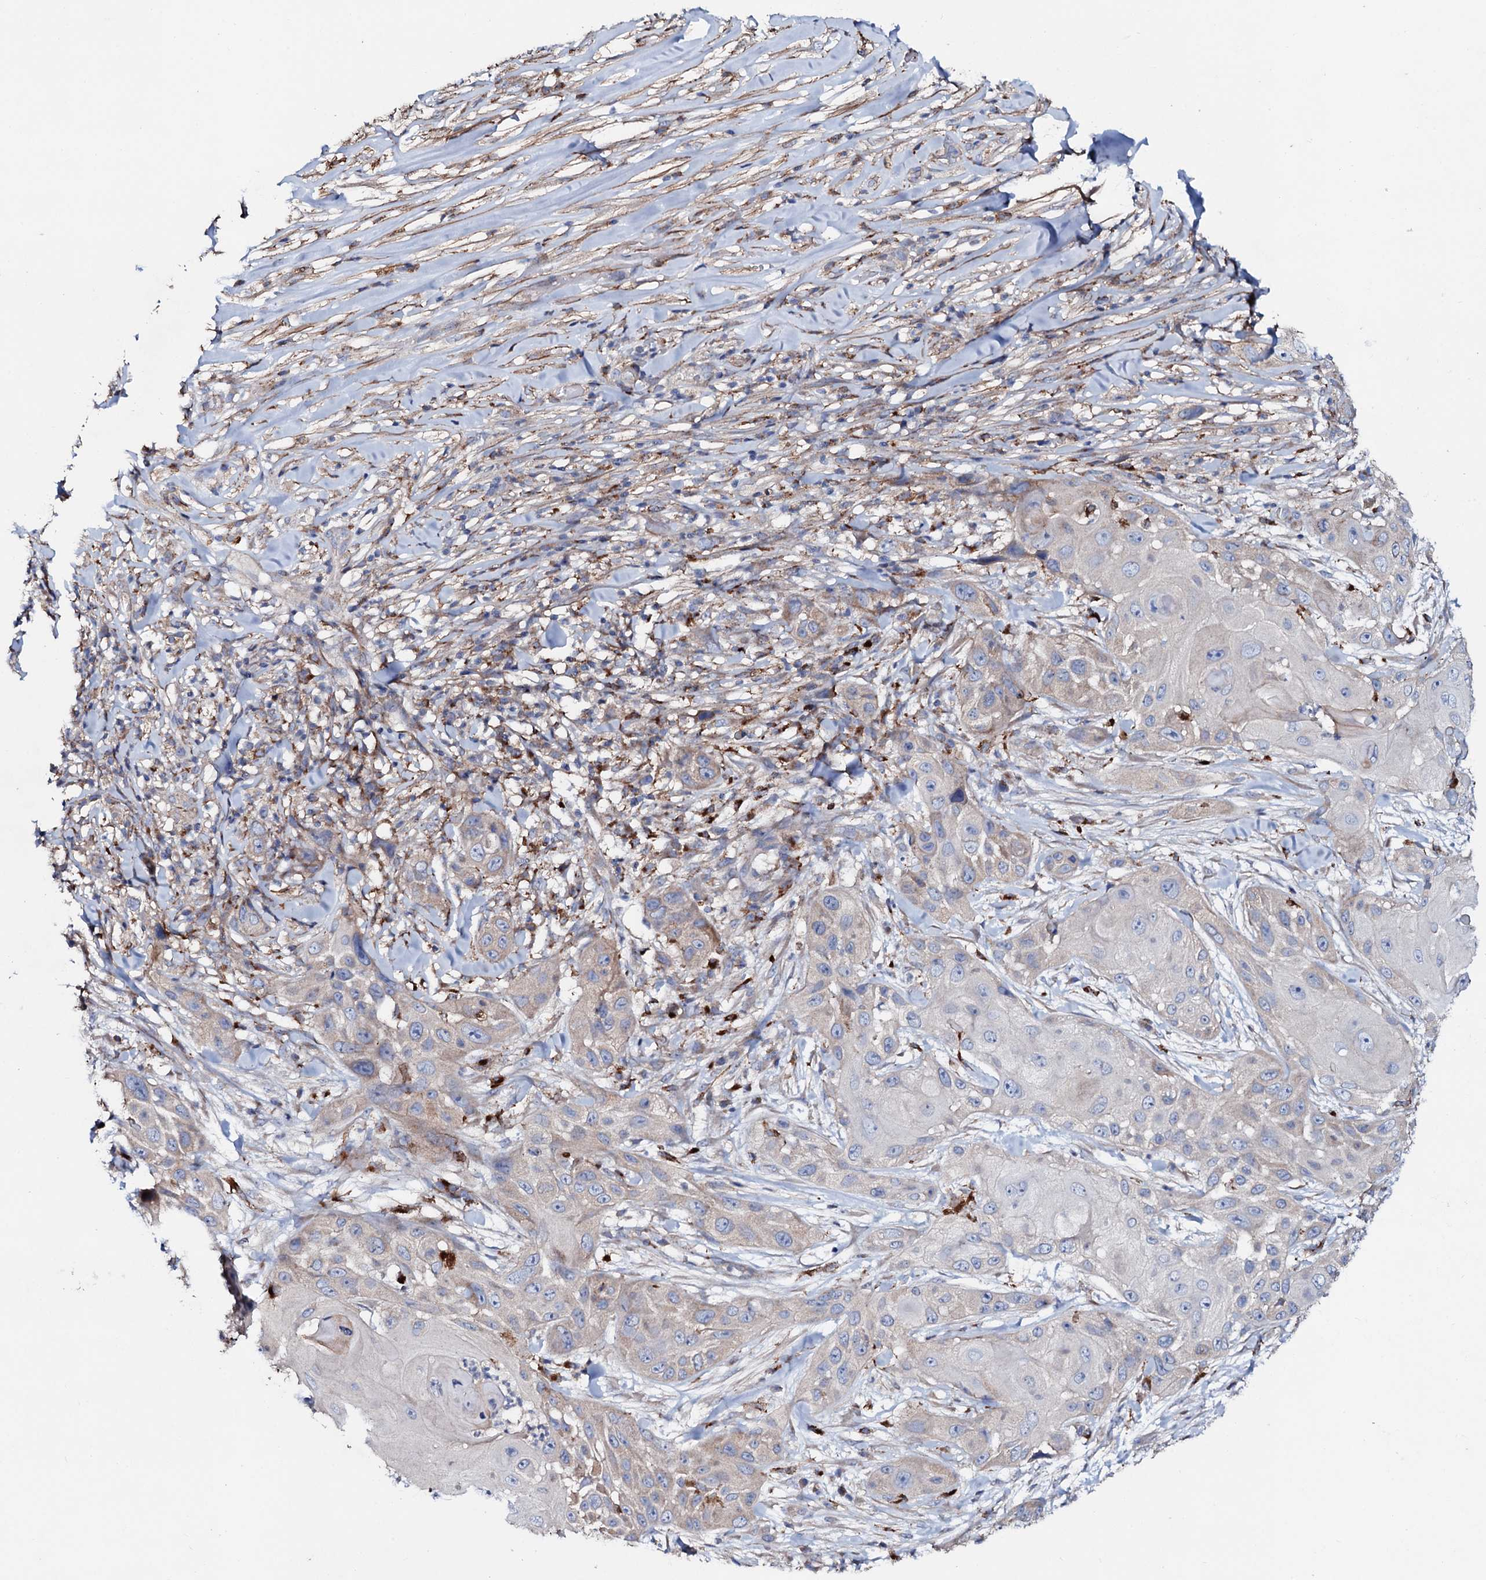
{"staining": {"intensity": "weak", "quantity": "<25%", "location": "cytoplasmic/membranous"}, "tissue": "skin cancer", "cell_type": "Tumor cells", "image_type": "cancer", "snomed": [{"axis": "morphology", "description": "Squamous cell carcinoma, NOS"}, {"axis": "topography", "description": "Skin"}], "caption": "DAB immunohistochemical staining of skin cancer reveals no significant staining in tumor cells.", "gene": "P2RX4", "patient": {"sex": "female", "age": 44}}